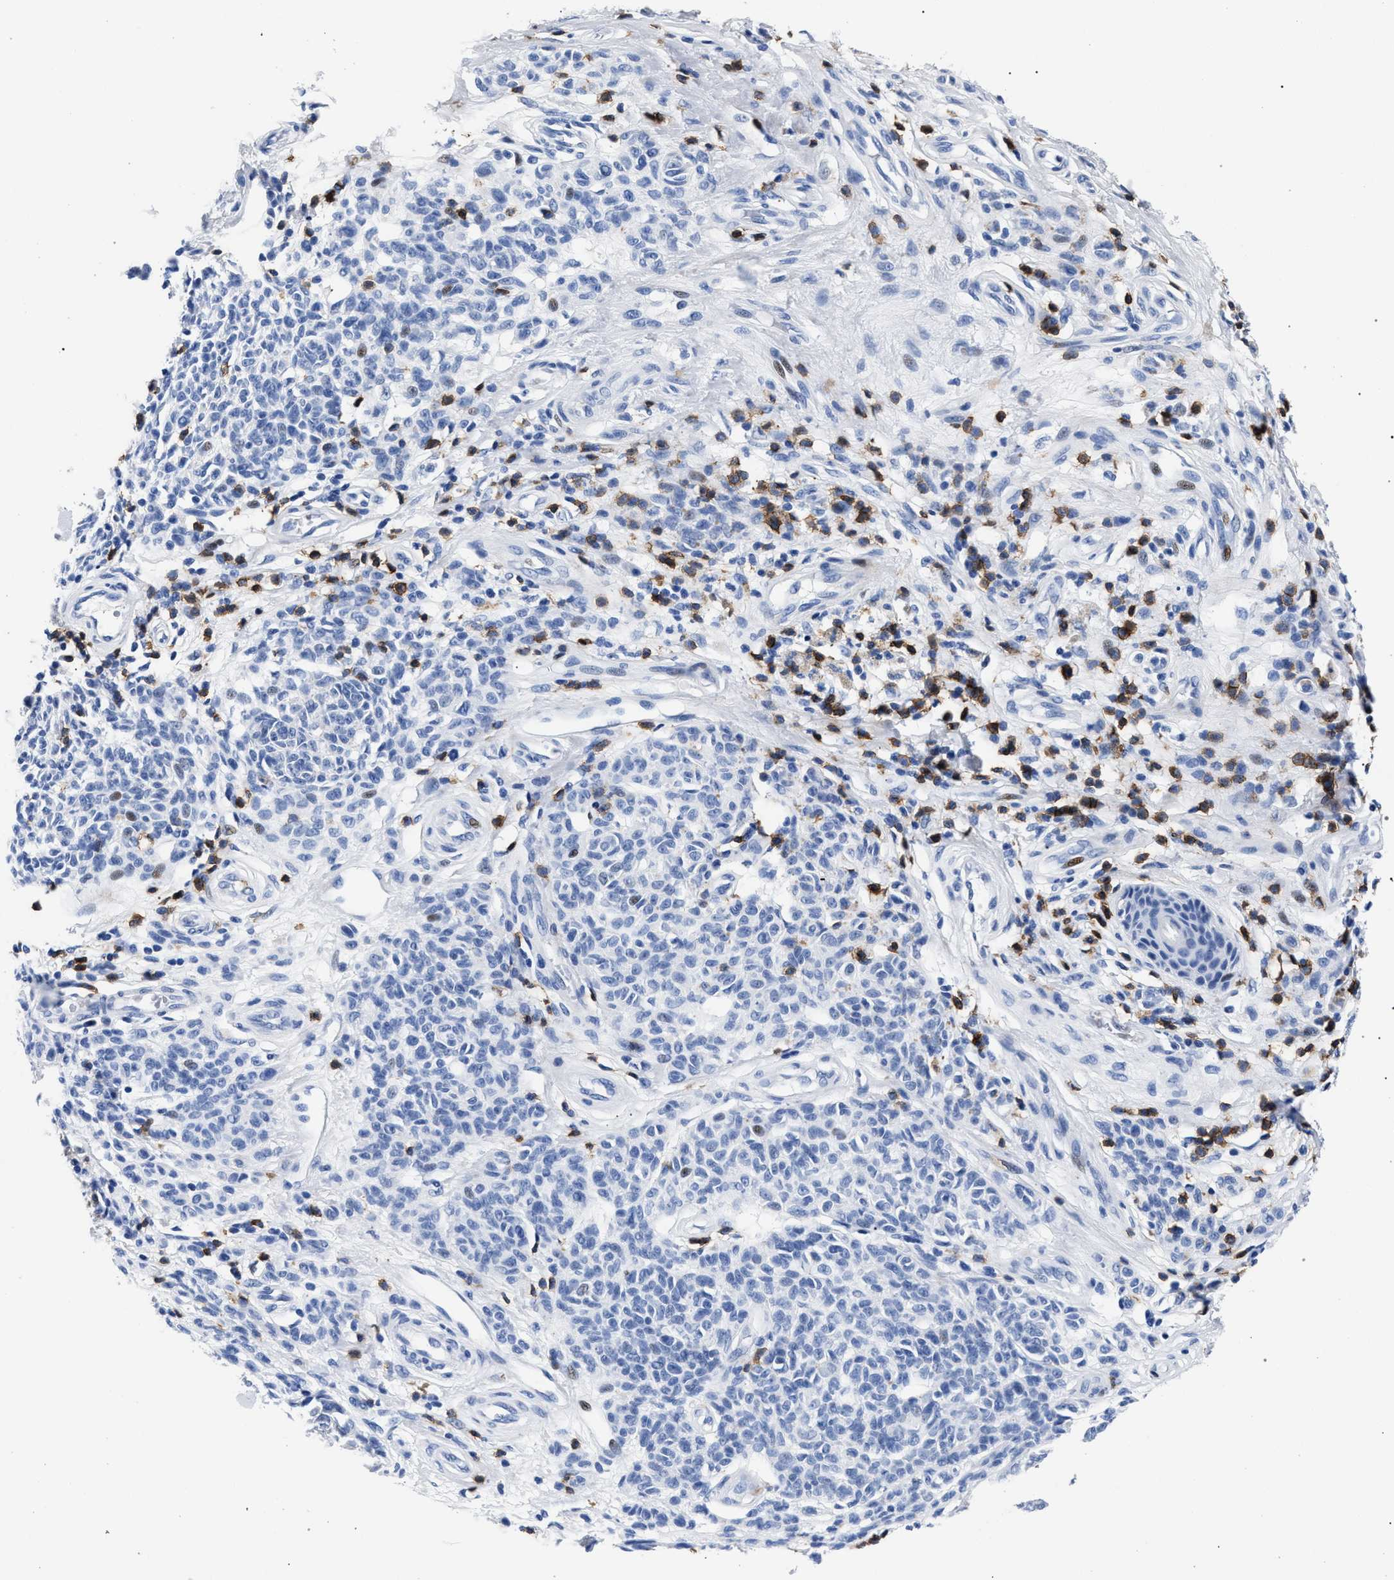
{"staining": {"intensity": "negative", "quantity": "none", "location": "none"}, "tissue": "melanoma", "cell_type": "Tumor cells", "image_type": "cancer", "snomed": [{"axis": "morphology", "description": "Malignant melanoma, NOS"}, {"axis": "topography", "description": "Skin"}], "caption": "The histopathology image demonstrates no staining of tumor cells in malignant melanoma.", "gene": "KLRK1", "patient": {"sex": "female", "age": 64}}